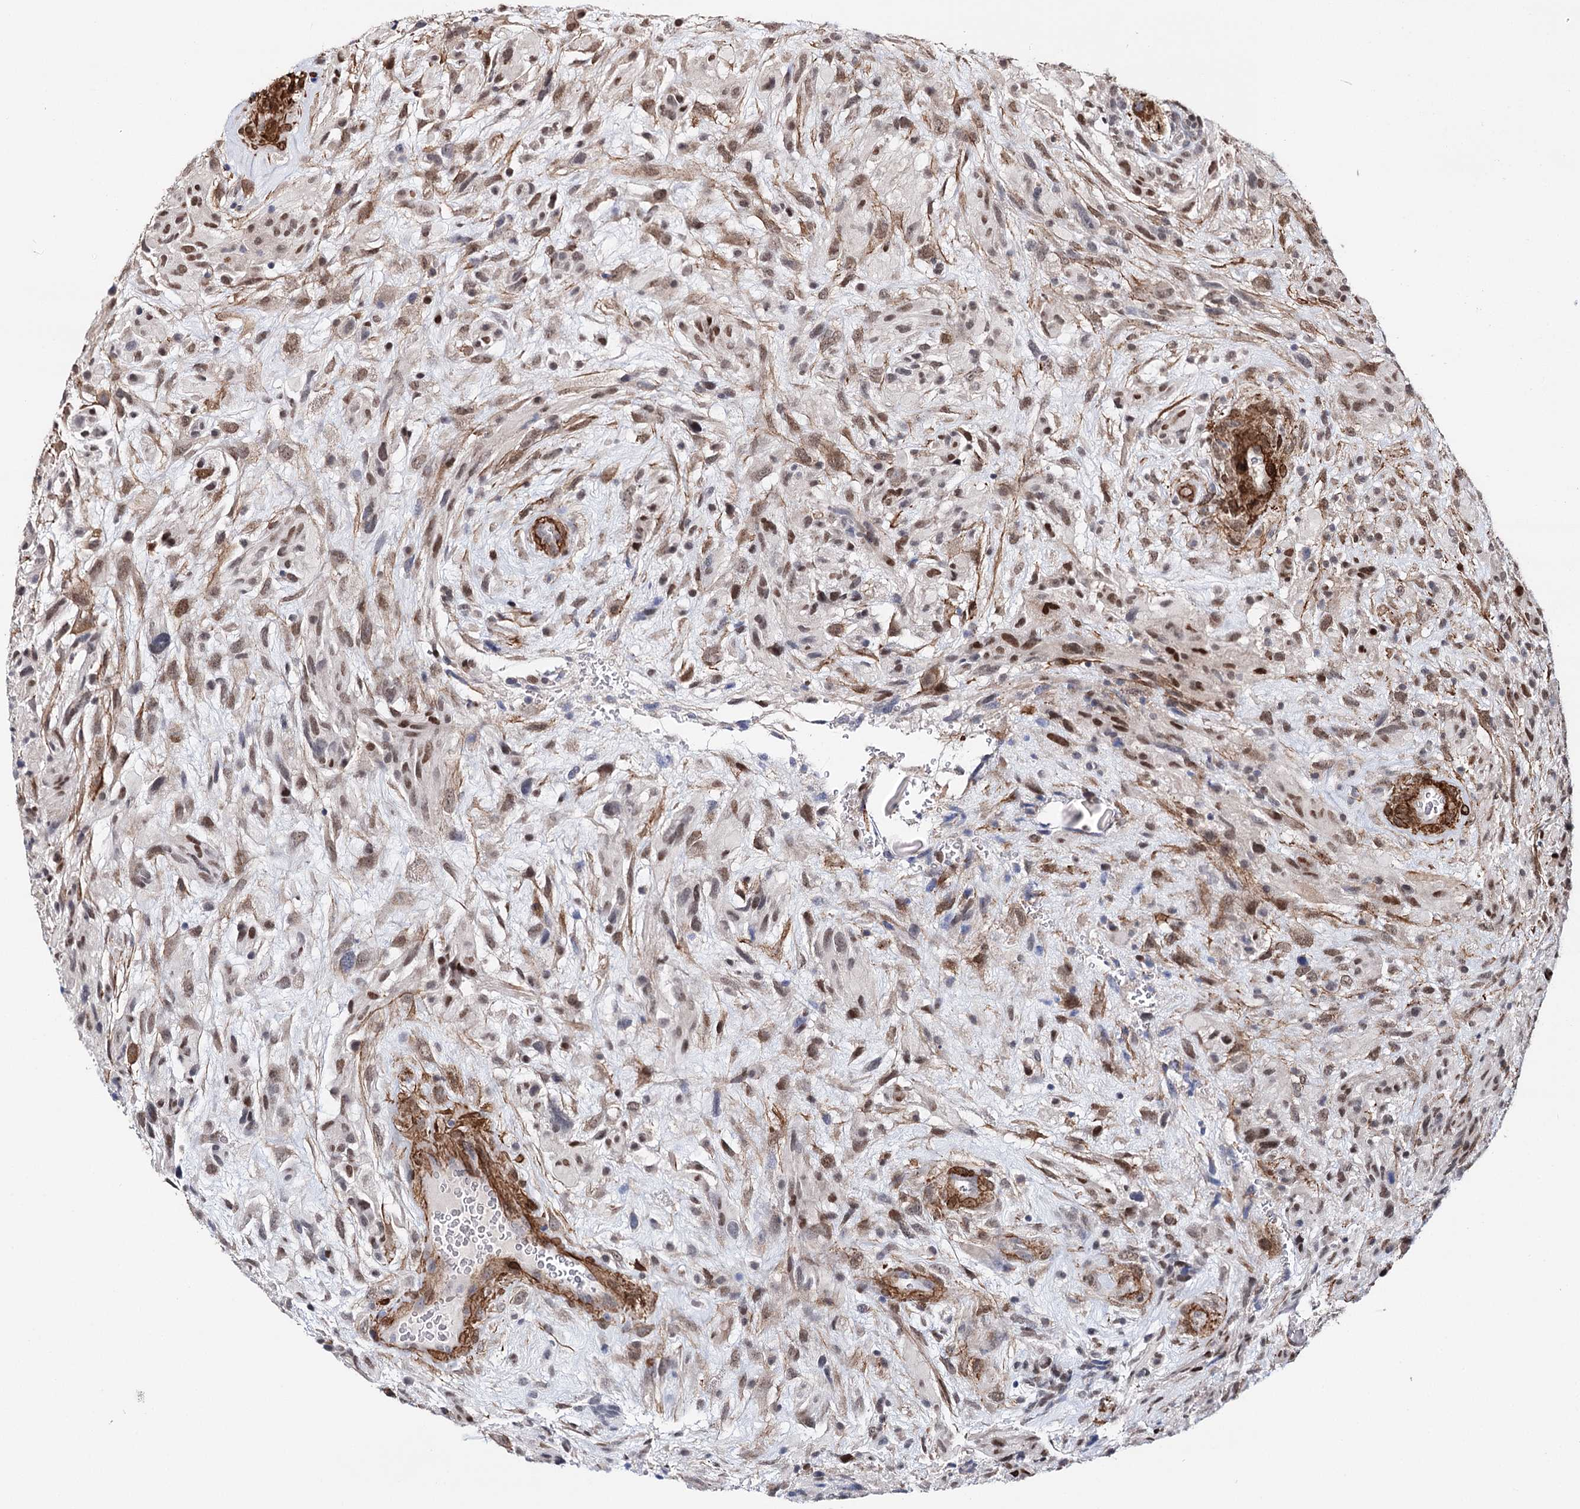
{"staining": {"intensity": "moderate", "quantity": "25%-75%", "location": "cytoplasmic/membranous,nuclear"}, "tissue": "glioma", "cell_type": "Tumor cells", "image_type": "cancer", "snomed": [{"axis": "morphology", "description": "Glioma, malignant, High grade"}, {"axis": "topography", "description": "Brain"}], "caption": "Protein staining of glioma tissue displays moderate cytoplasmic/membranous and nuclear expression in approximately 25%-75% of tumor cells. (brown staining indicates protein expression, while blue staining denotes nuclei).", "gene": "CFAP46", "patient": {"sex": "male", "age": 61}}